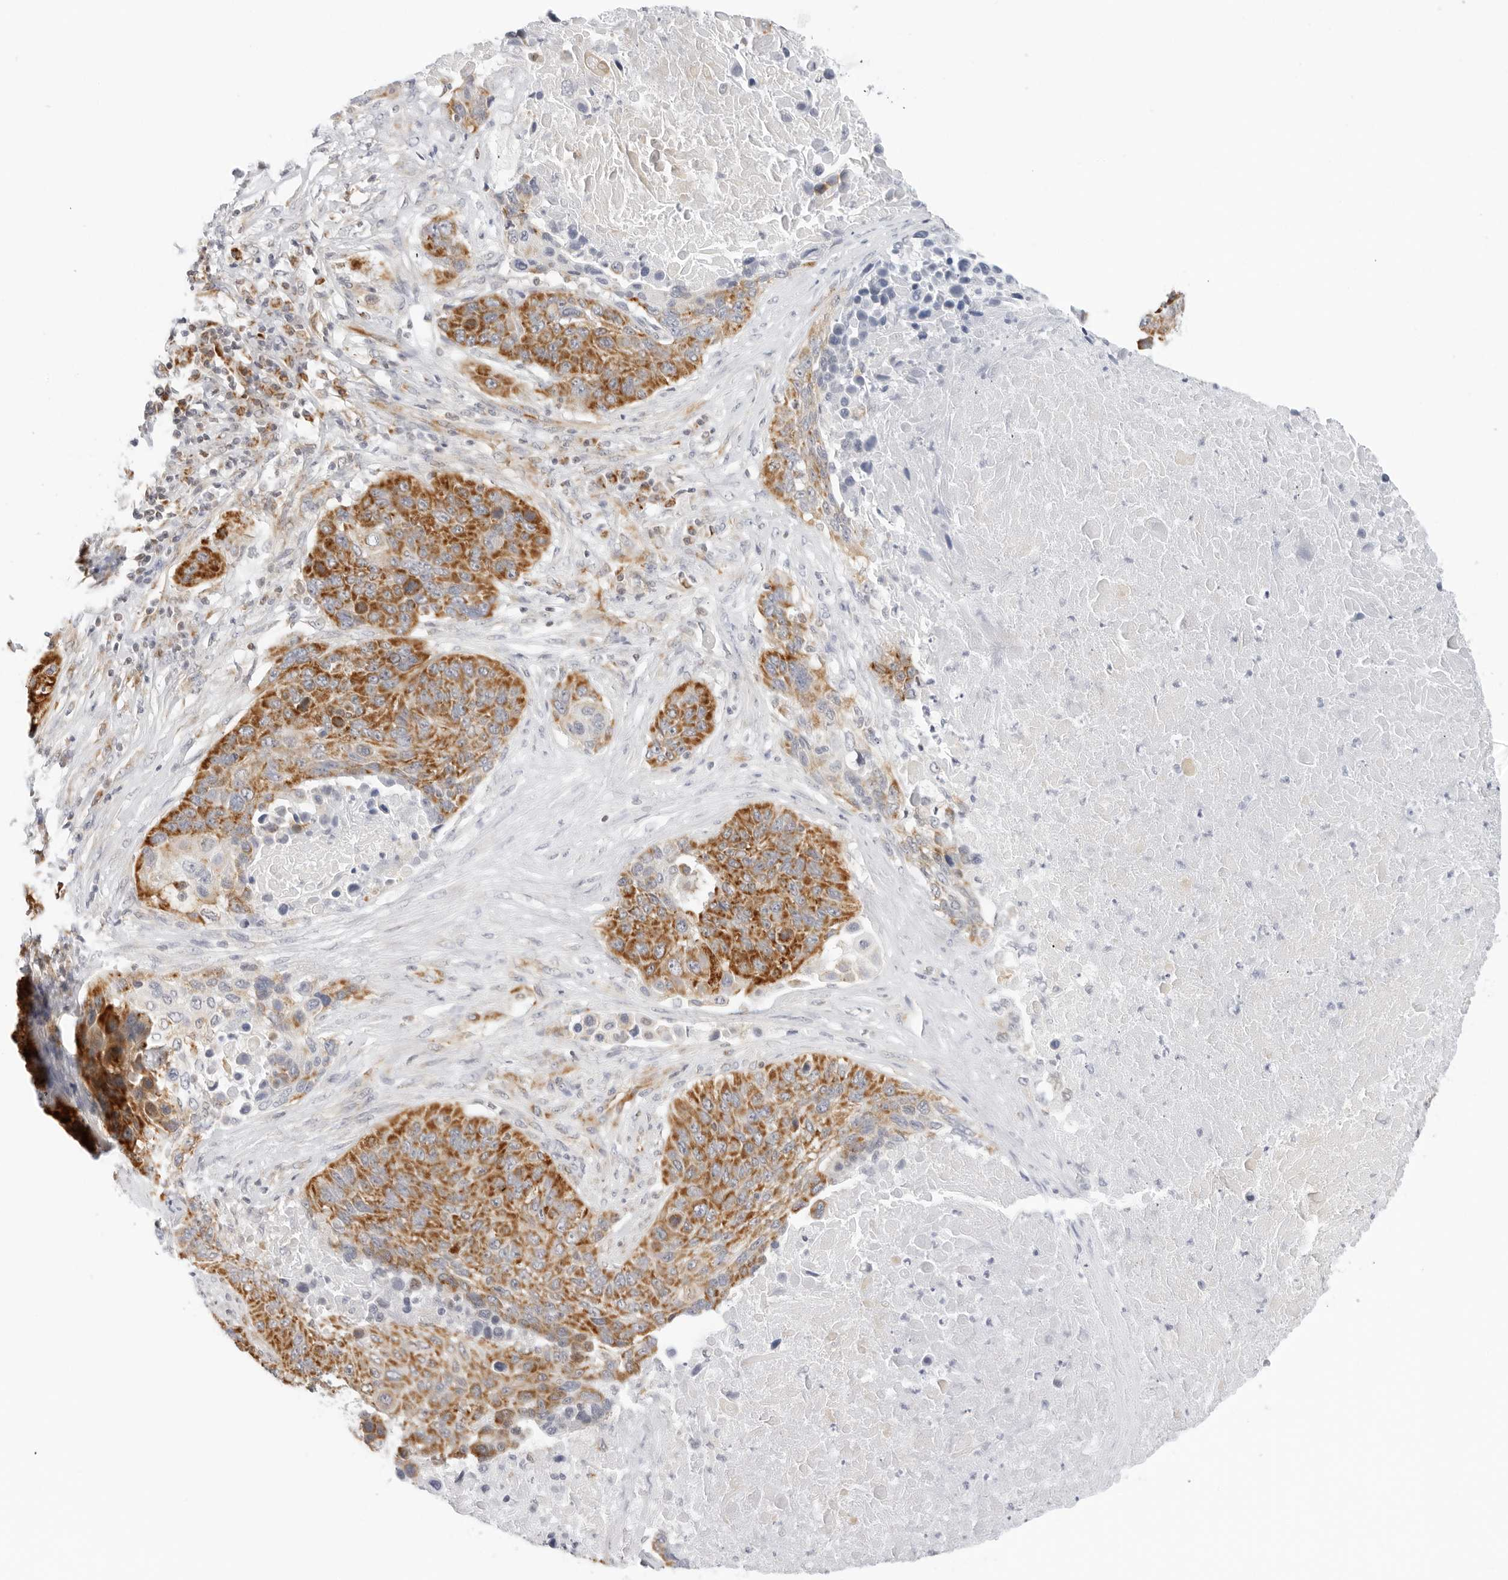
{"staining": {"intensity": "strong", "quantity": ">75%", "location": "cytoplasmic/membranous"}, "tissue": "lung cancer", "cell_type": "Tumor cells", "image_type": "cancer", "snomed": [{"axis": "morphology", "description": "Squamous cell carcinoma, NOS"}, {"axis": "topography", "description": "Lung"}], "caption": "A histopathology image showing strong cytoplasmic/membranous expression in approximately >75% of tumor cells in squamous cell carcinoma (lung), as visualized by brown immunohistochemical staining.", "gene": "RC3H1", "patient": {"sex": "male", "age": 66}}